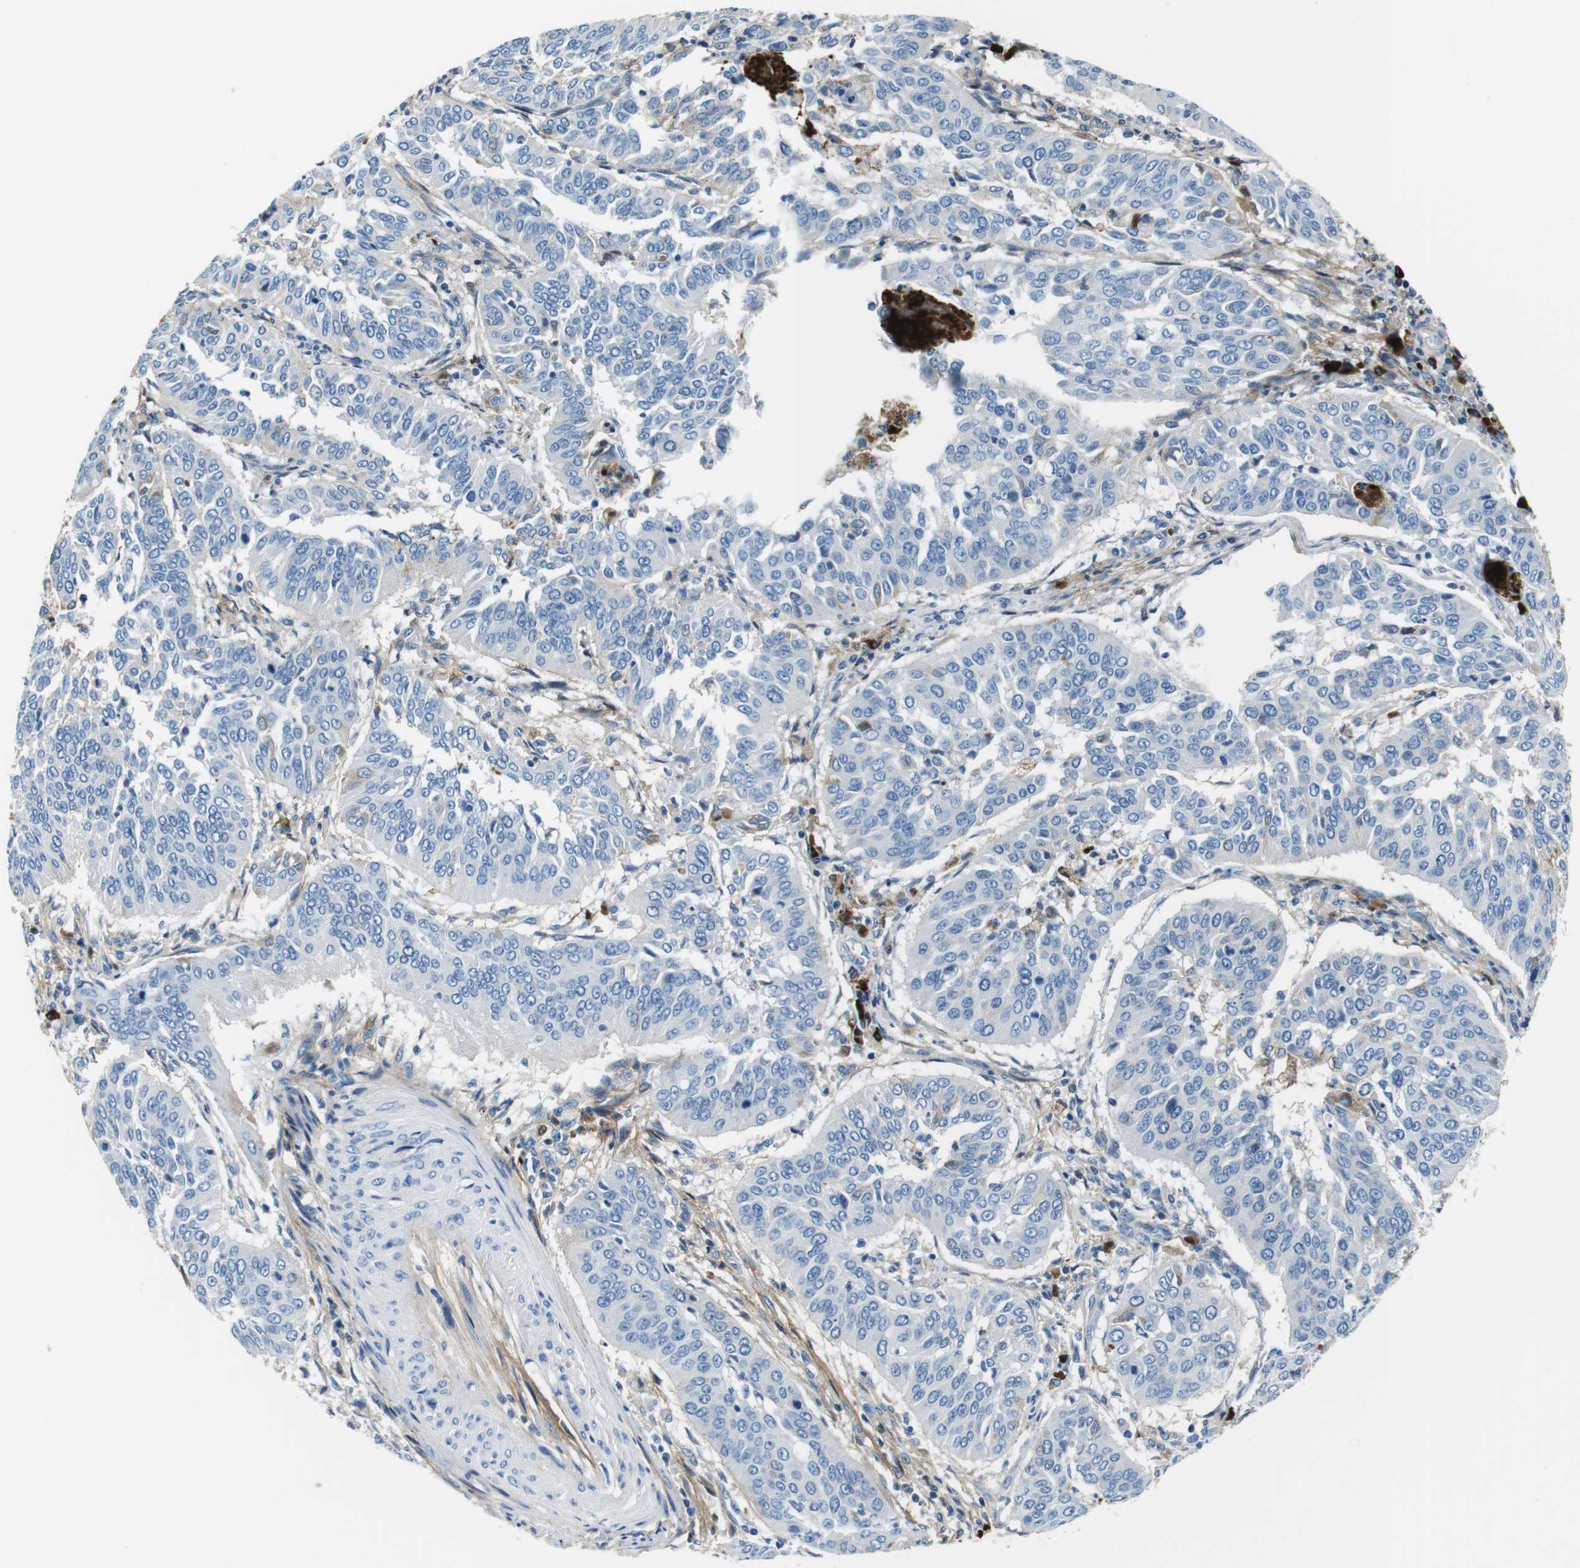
{"staining": {"intensity": "negative", "quantity": "none", "location": "none"}, "tissue": "cervical cancer", "cell_type": "Tumor cells", "image_type": "cancer", "snomed": [{"axis": "morphology", "description": "Normal tissue, NOS"}, {"axis": "morphology", "description": "Squamous cell carcinoma, NOS"}, {"axis": "topography", "description": "Cervix"}], "caption": "This image is of cervical cancer stained with immunohistochemistry (IHC) to label a protein in brown with the nuclei are counter-stained blue. There is no expression in tumor cells. (DAB IHC, high magnification).", "gene": "IGKC", "patient": {"sex": "female", "age": 39}}